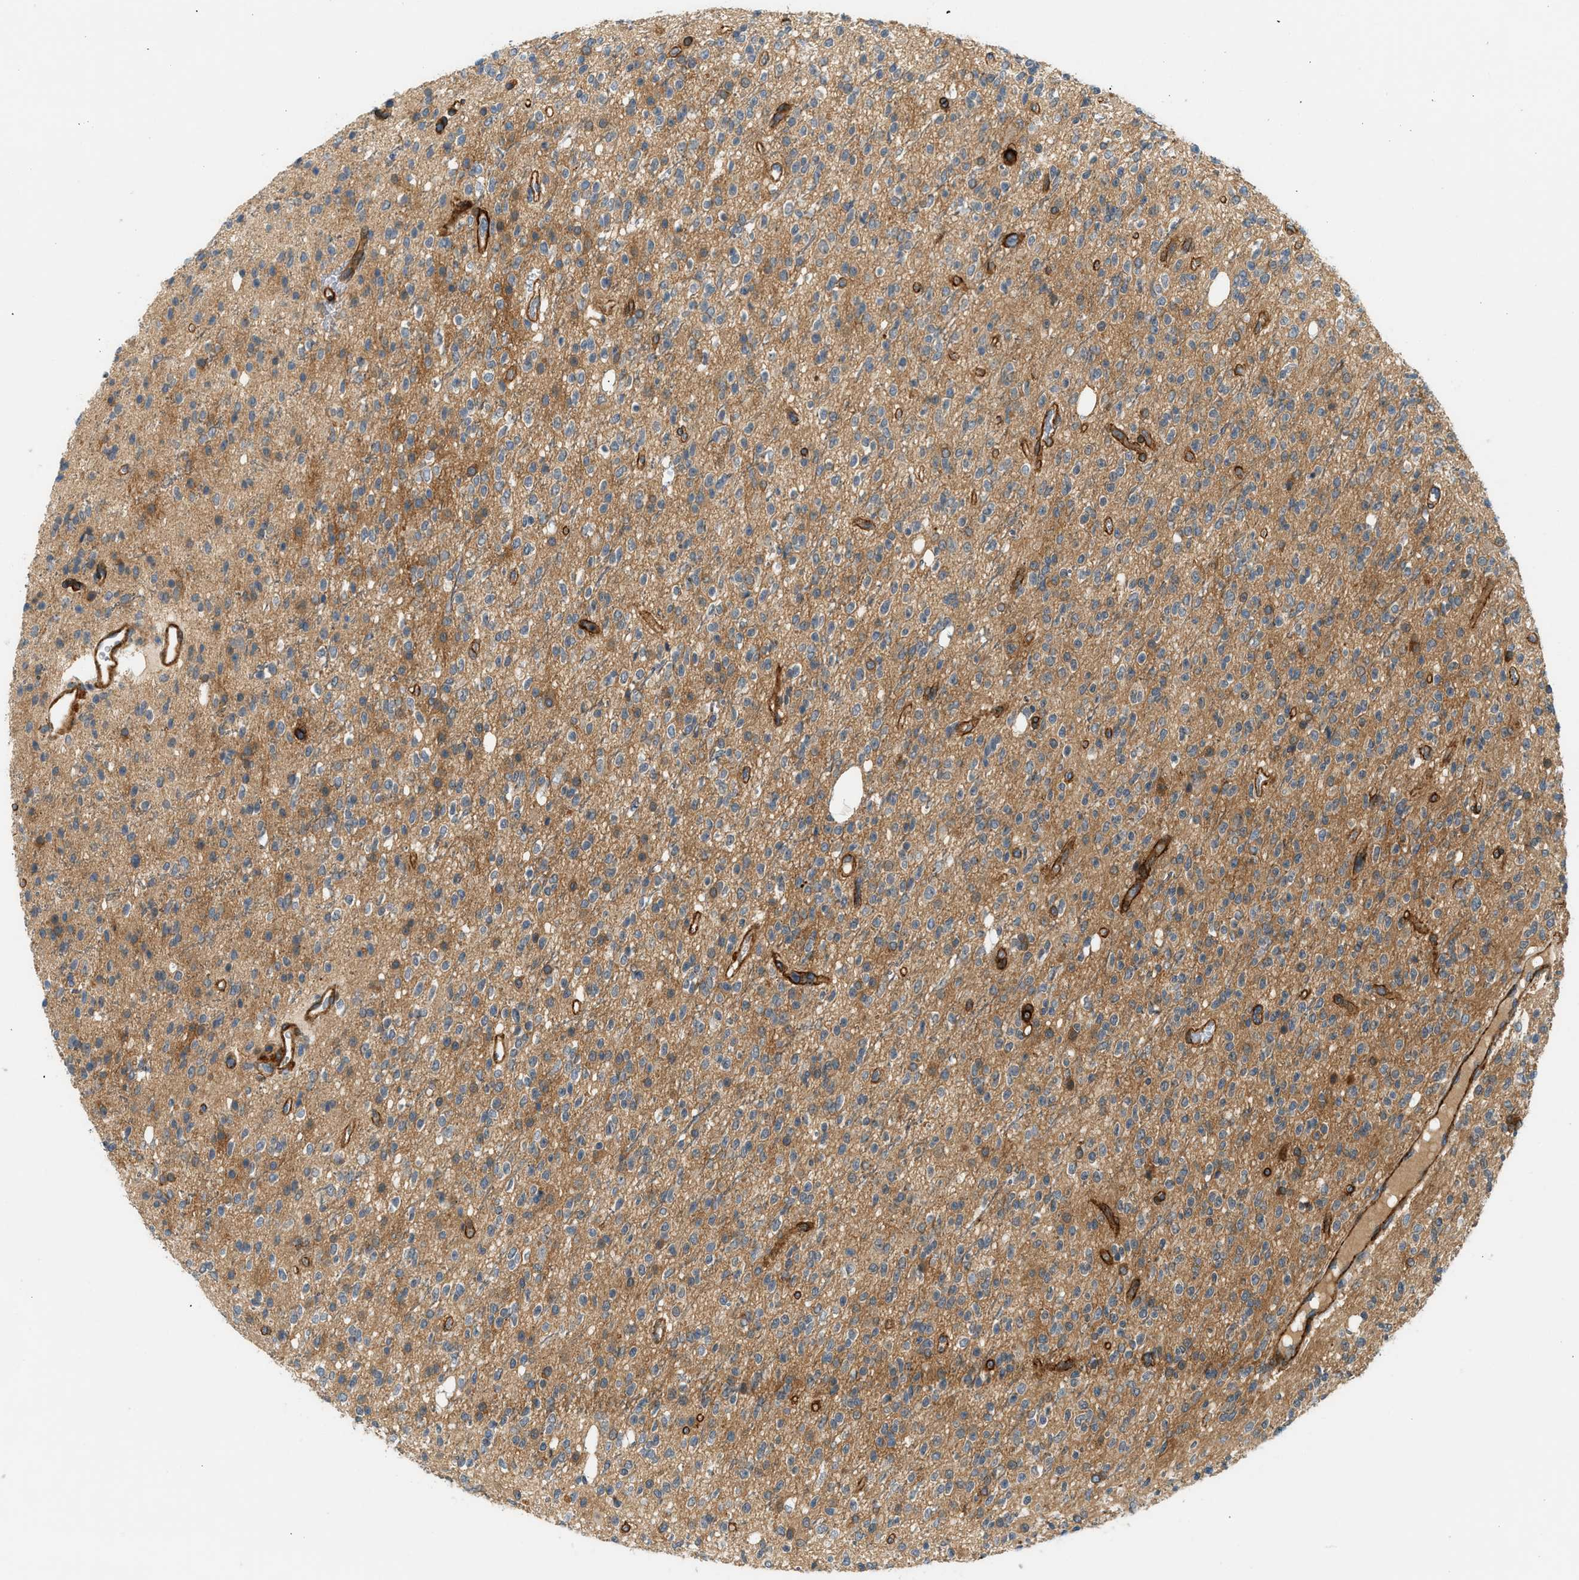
{"staining": {"intensity": "moderate", "quantity": ">75%", "location": "cytoplasmic/membranous"}, "tissue": "glioma", "cell_type": "Tumor cells", "image_type": "cancer", "snomed": [{"axis": "morphology", "description": "Glioma, malignant, High grade"}, {"axis": "topography", "description": "Brain"}], "caption": "This is a photomicrograph of IHC staining of glioma, which shows moderate staining in the cytoplasmic/membranous of tumor cells.", "gene": "EDNRA", "patient": {"sex": "male", "age": 34}}